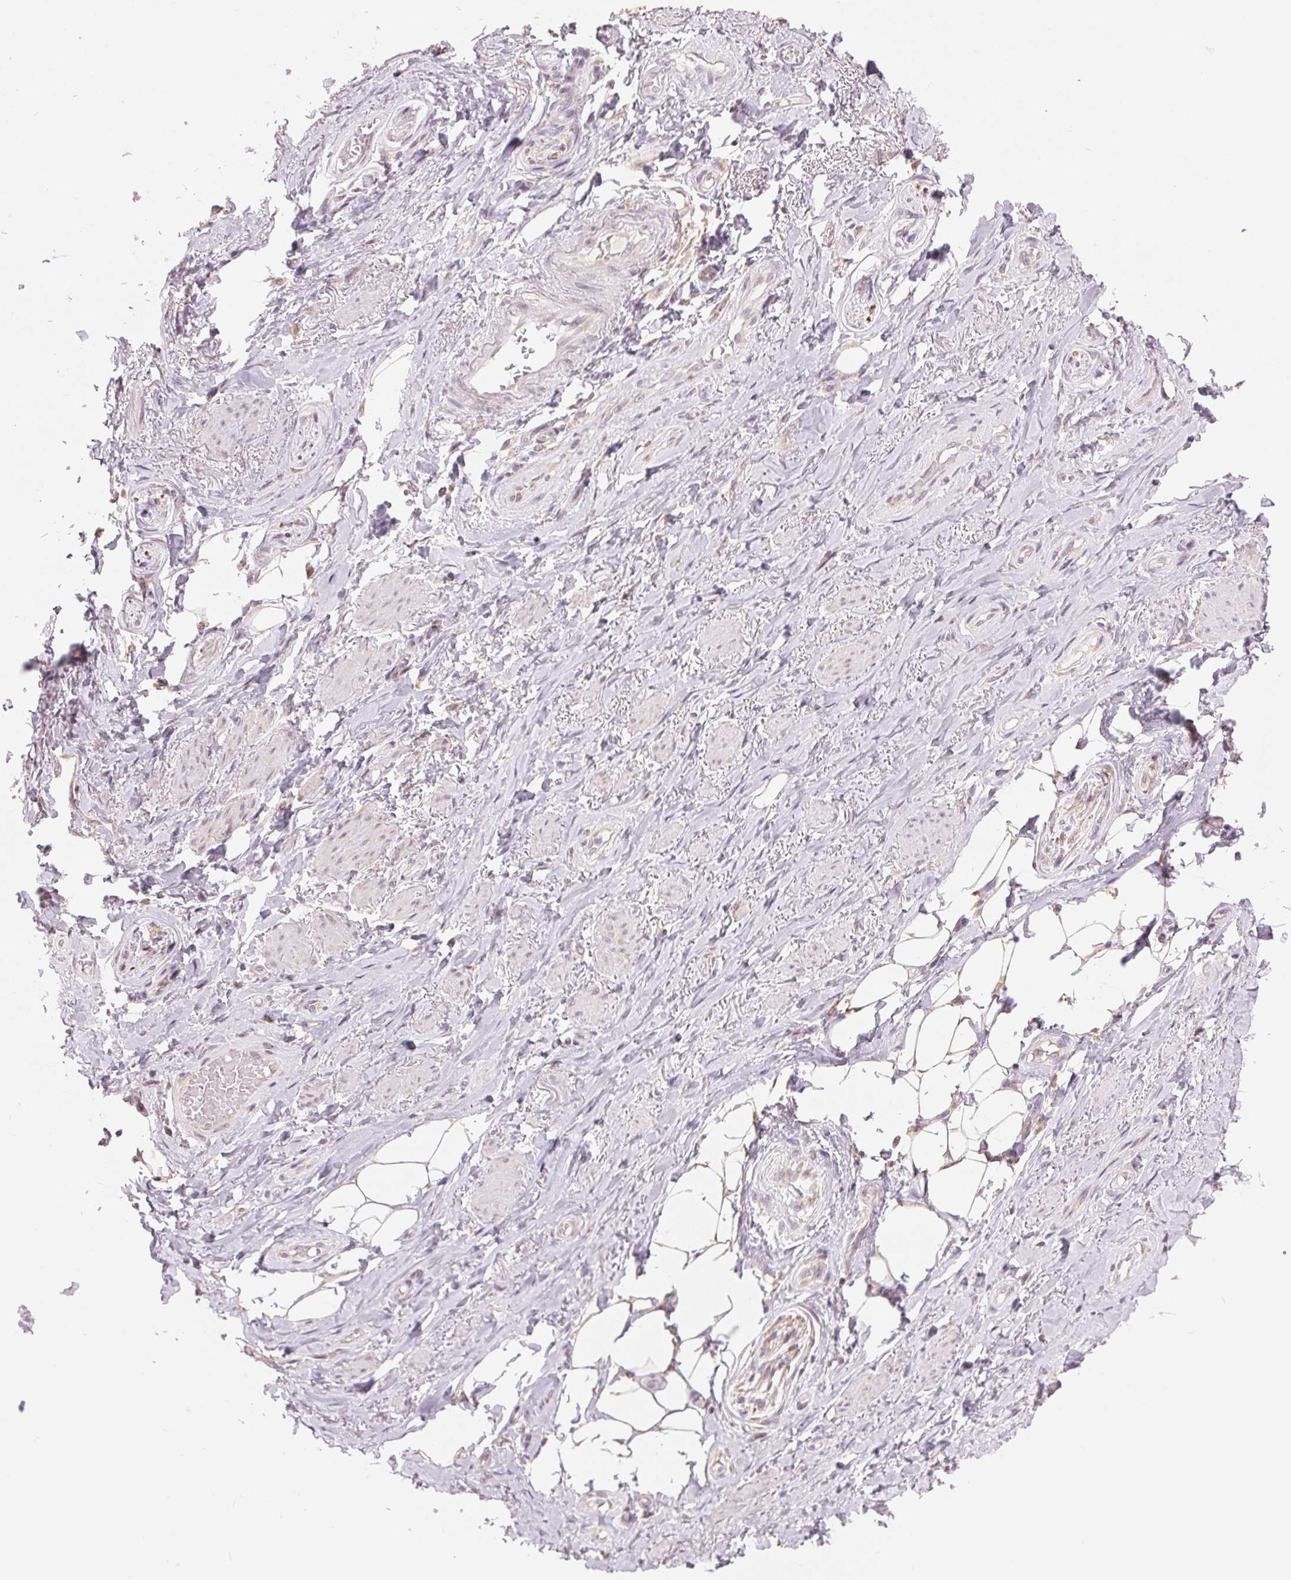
{"staining": {"intensity": "weak", "quantity": "25%-75%", "location": "cytoplasmic/membranous"}, "tissue": "adipose tissue", "cell_type": "Adipocytes", "image_type": "normal", "snomed": [{"axis": "morphology", "description": "Normal tissue, NOS"}, {"axis": "topography", "description": "Anal"}, {"axis": "topography", "description": "Peripheral nerve tissue"}], "caption": "Human adipose tissue stained with a brown dye shows weak cytoplasmic/membranous positive expression in approximately 25%-75% of adipocytes.", "gene": "TECR", "patient": {"sex": "male", "age": 53}}